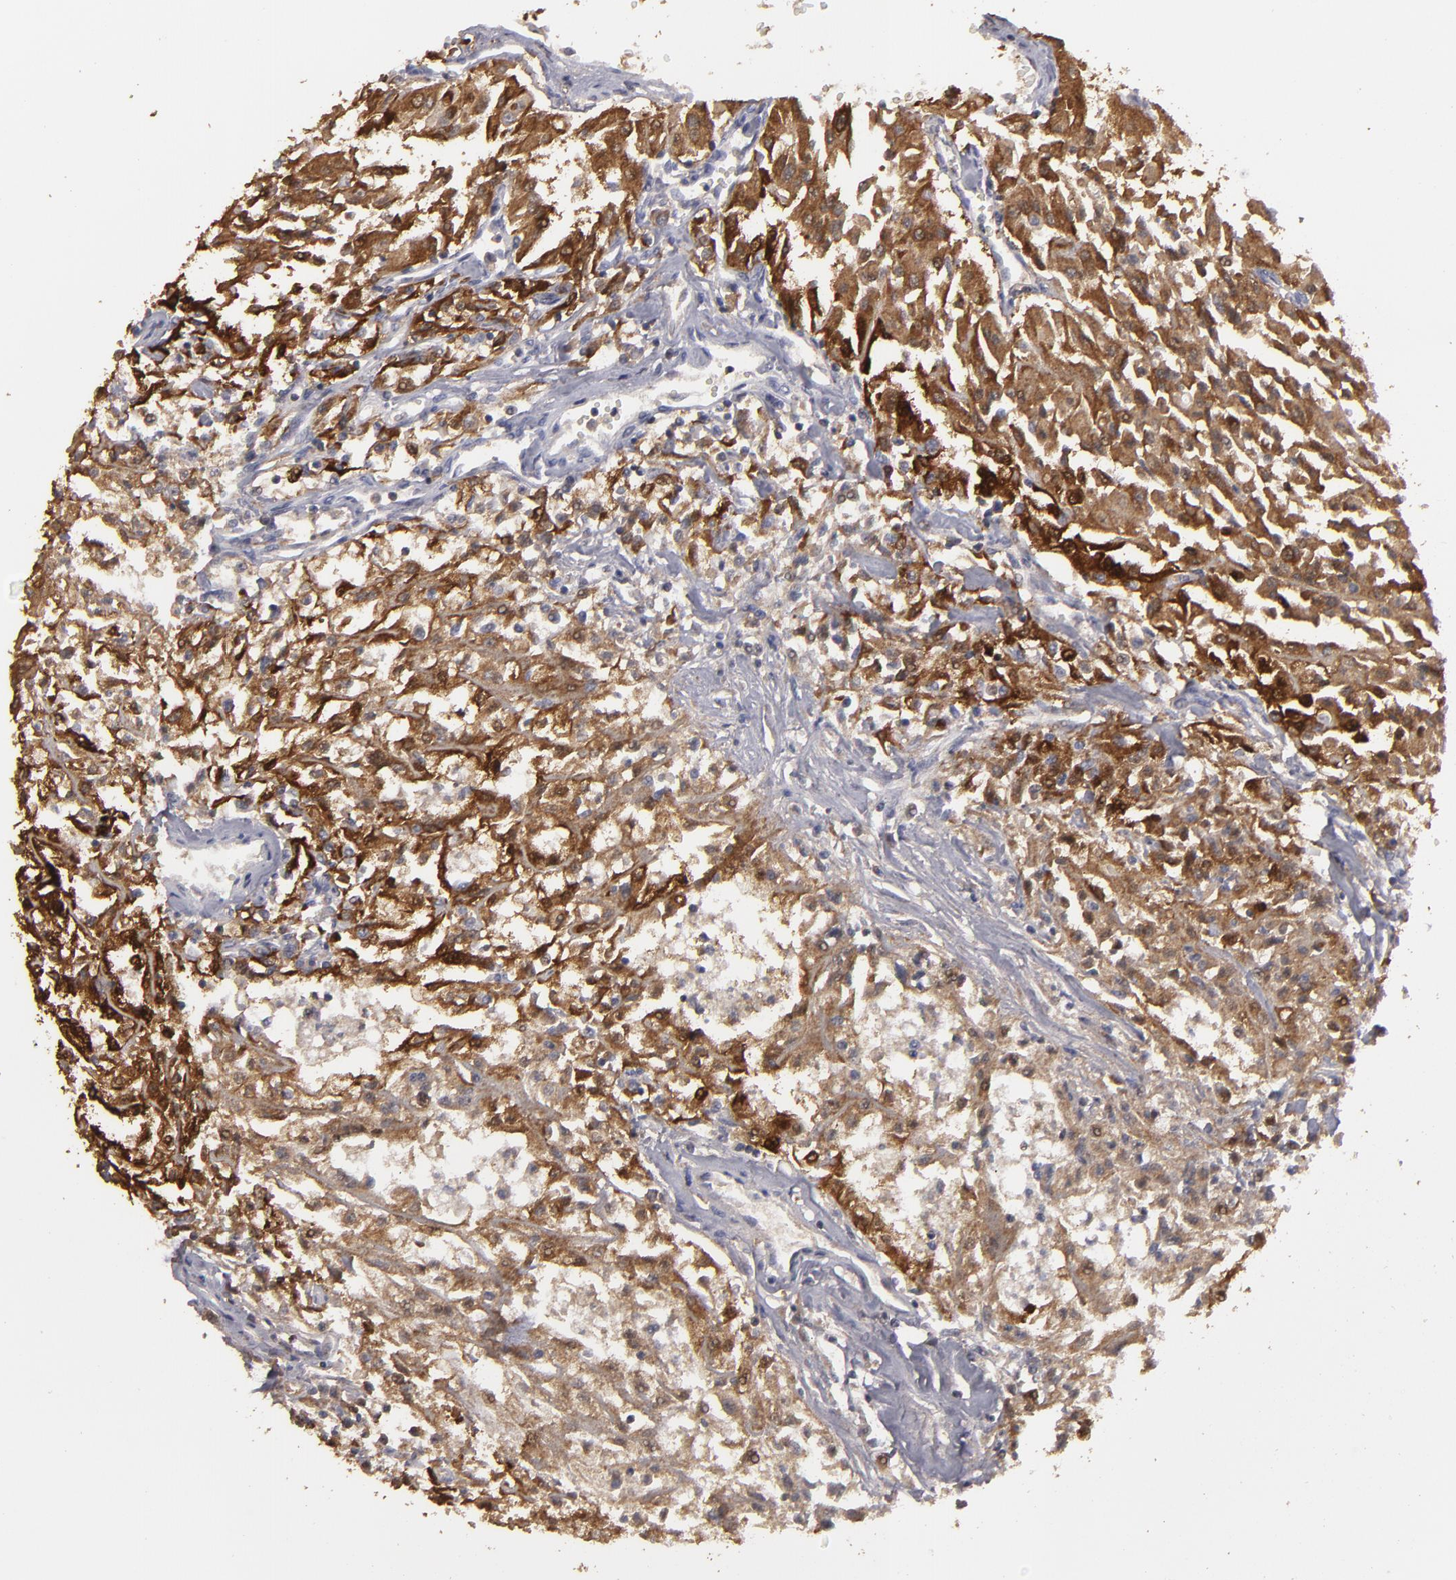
{"staining": {"intensity": "strong", "quantity": ">75%", "location": "cytoplasmic/membranous"}, "tissue": "renal cancer", "cell_type": "Tumor cells", "image_type": "cancer", "snomed": [{"axis": "morphology", "description": "Adenocarcinoma, NOS"}, {"axis": "topography", "description": "Kidney"}], "caption": "A brown stain highlights strong cytoplasmic/membranous positivity of a protein in human adenocarcinoma (renal) tumor cells. The staining is performed using DAB (3,3'-diaminobenzidine) brown chromogen to label protein expression. The nuclei are counter-stained blue using hematoxylin.", "gene": "SEMA3G", "patient": {"sex": "male", "age": 78}}